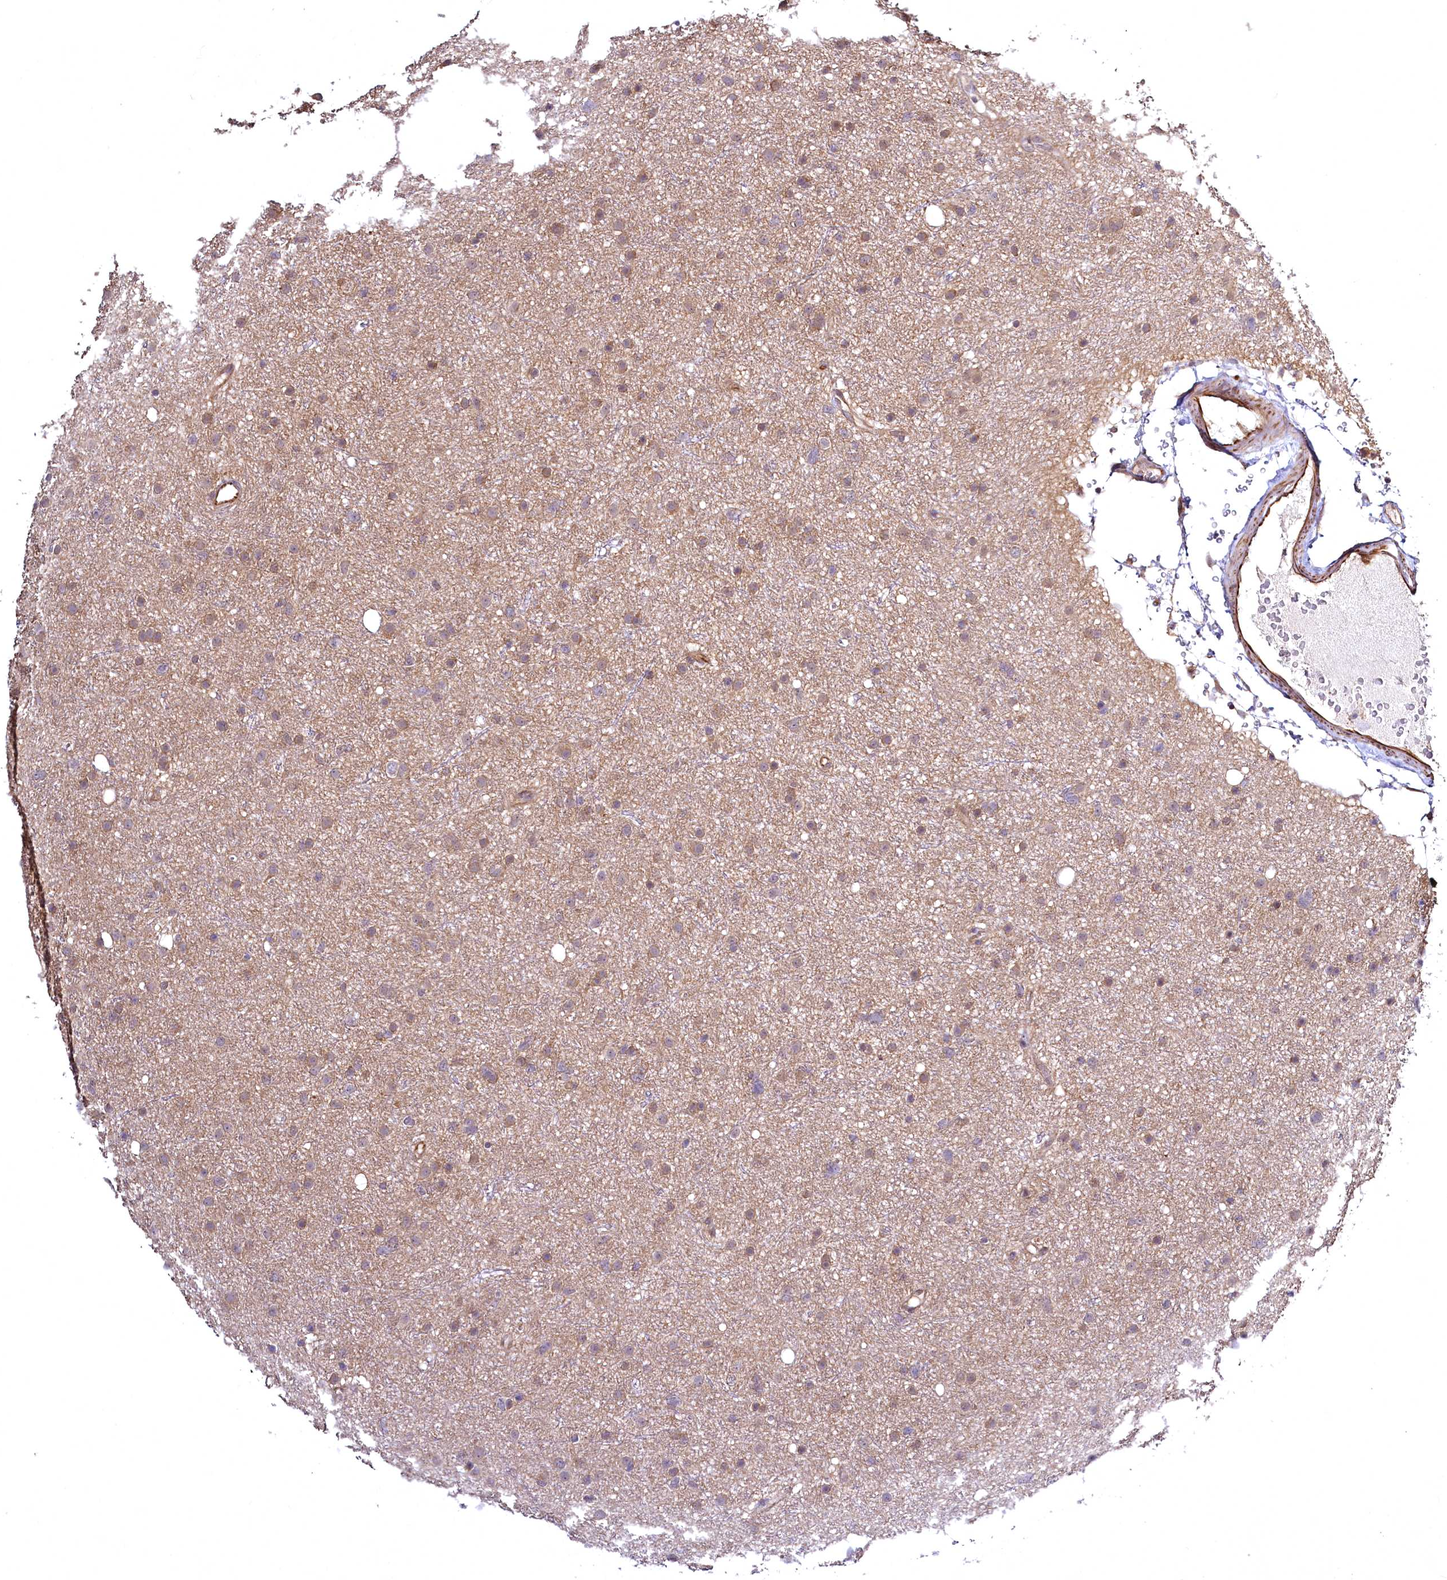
{"staining": {"intensity": "weak", "quantity": ">75%", "location": "cytoplasmic/membranous"}, "tissue": "glioma", "cell_type": "Tumor cells", "image_type": "cancer", "snomed": [{"axis": "morphology", "description": "Glioma, malignant, Low grade"}, {"axis": "topography", "description": "Cerebral cortex"}], "caption": "Protein staining by IHC exhibits weak cytoplasmic/membranous expression in approximately >75% of tumor cells in low-grade glioma (malignant).", "gene": "TBCEL", "patient": {"sex": "female", "age": 39}}